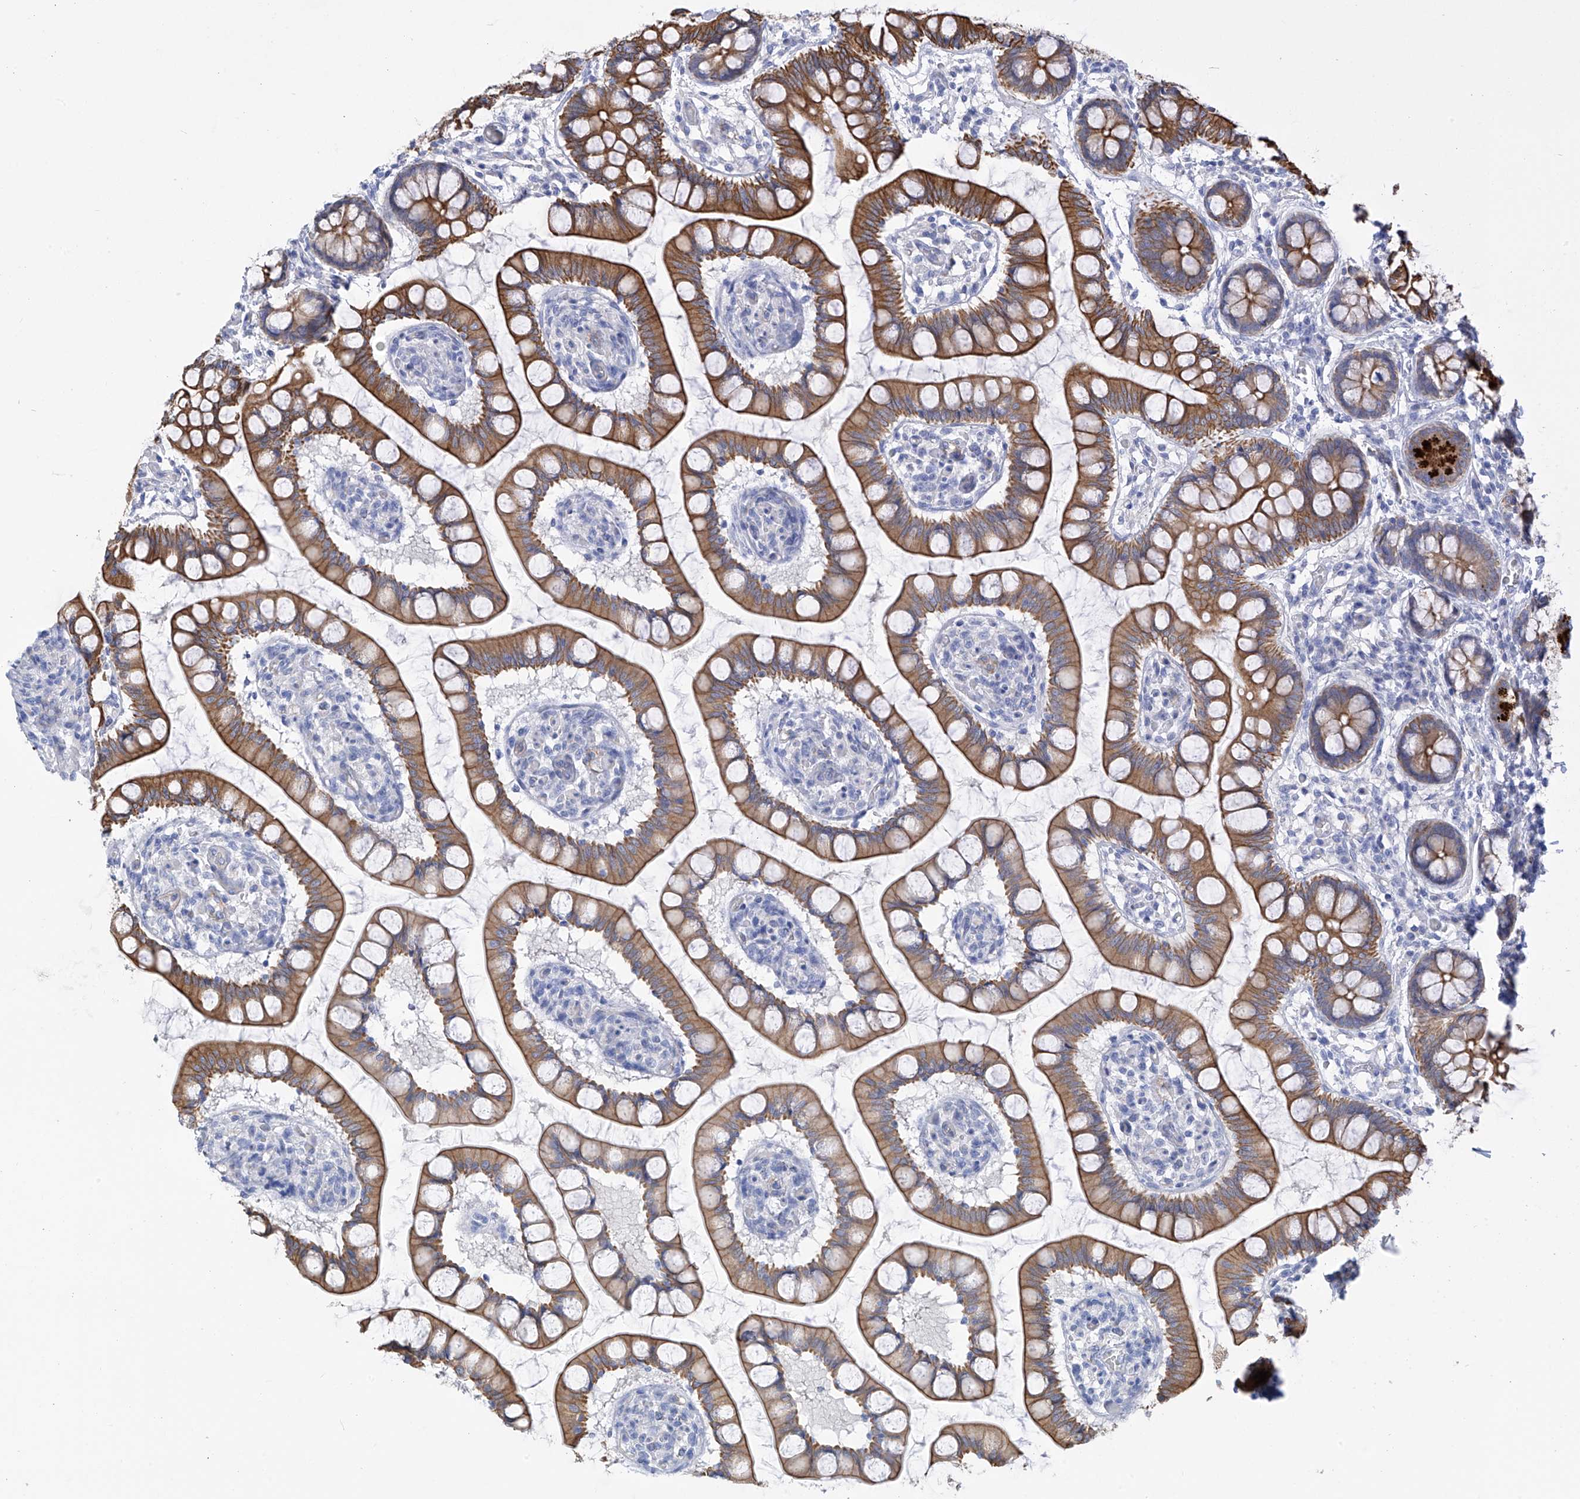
{"staining": {"intensity": "moderate", "quantity": ">75%", "location": "cytoplasmic/membranous"}, "tissue": "small intestine", "cell_type": "Glandular cells", "image_type": "normal", "snomed": [{"axis": "morphology", "description": "Normal tissue, NOS"}, {"axis": "topography", "description": "Small intestine"}], "caption": "IHC staining of normal small intestine, which displays medium levels of moderate cytoplasmic/membranous positivity in approximately >75% of glandular cells indicating moderate cytoplasmic/membranous protein expression. The staining was performed using DAB (brown) for protein detection and nuclei were counterstained in hematoxylin (blue).", "gene": "PIK3C2B", "patient": {"sex": "male", "age": 52}}